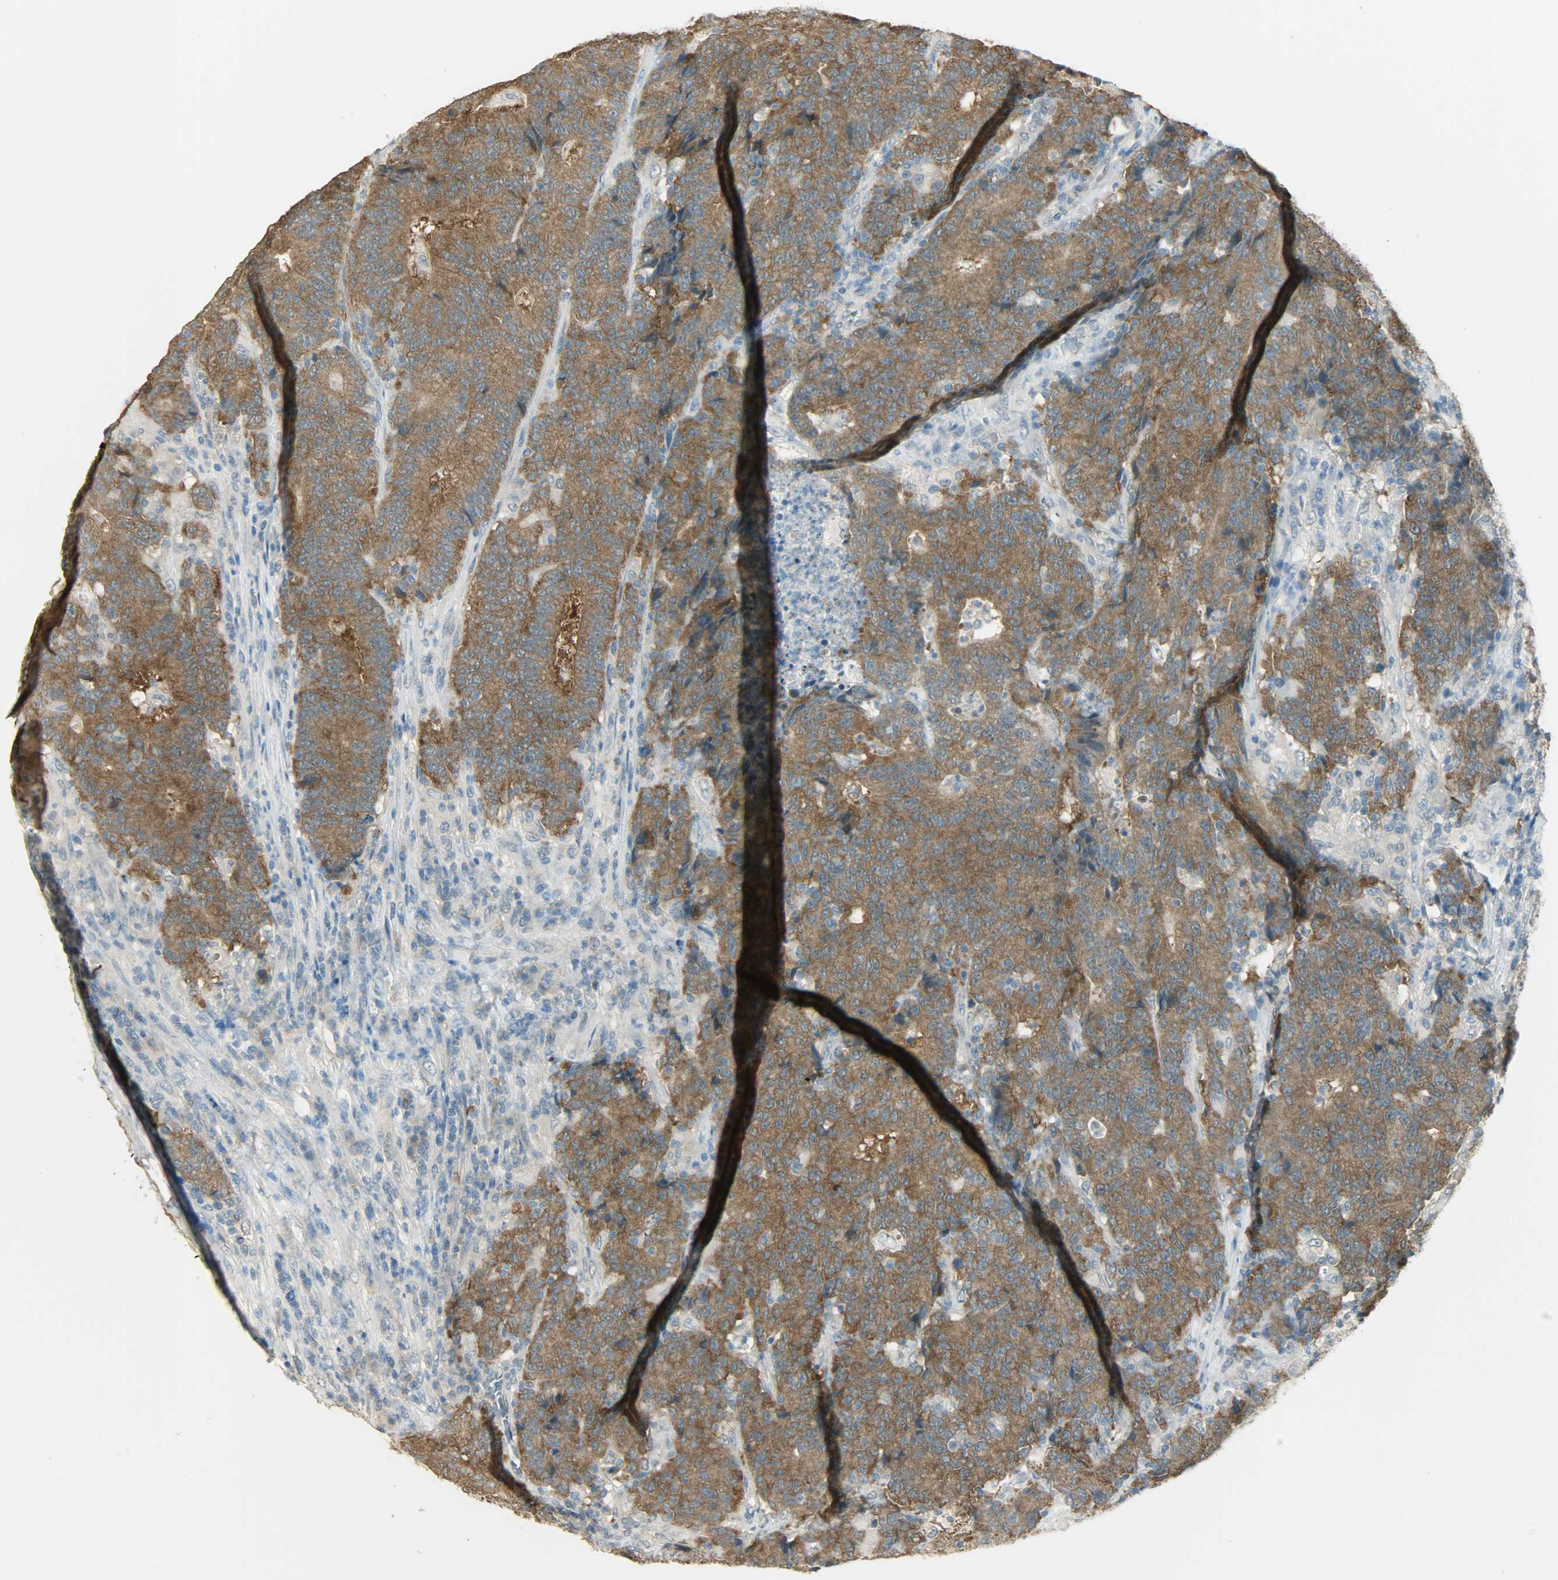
{"staining": {"intensity": "strong", "quantity": ">75%", "location": "cytoplasmic/membranous"}, "tissue": "colorectal cancer", "cell_type": "Tumor cells", "image_type": "cancer", "snomed": [{"axis": "morphology", "description": "Normal tissue, NOS"}, {"axis": "morphology", "description": "Adenocarcinoma, NOS"}, {"axis": "topography", "description": "Colon"}], "caption": "This image shows immunohistochemistry (IHC) staining of adenocarcinoma (colorectal), with high strong cytoplasmic/membranous staining in approximately >75% of tumor cells.", "gene": "PRMT5", "patient": {"sex": "female", "age": 75}}